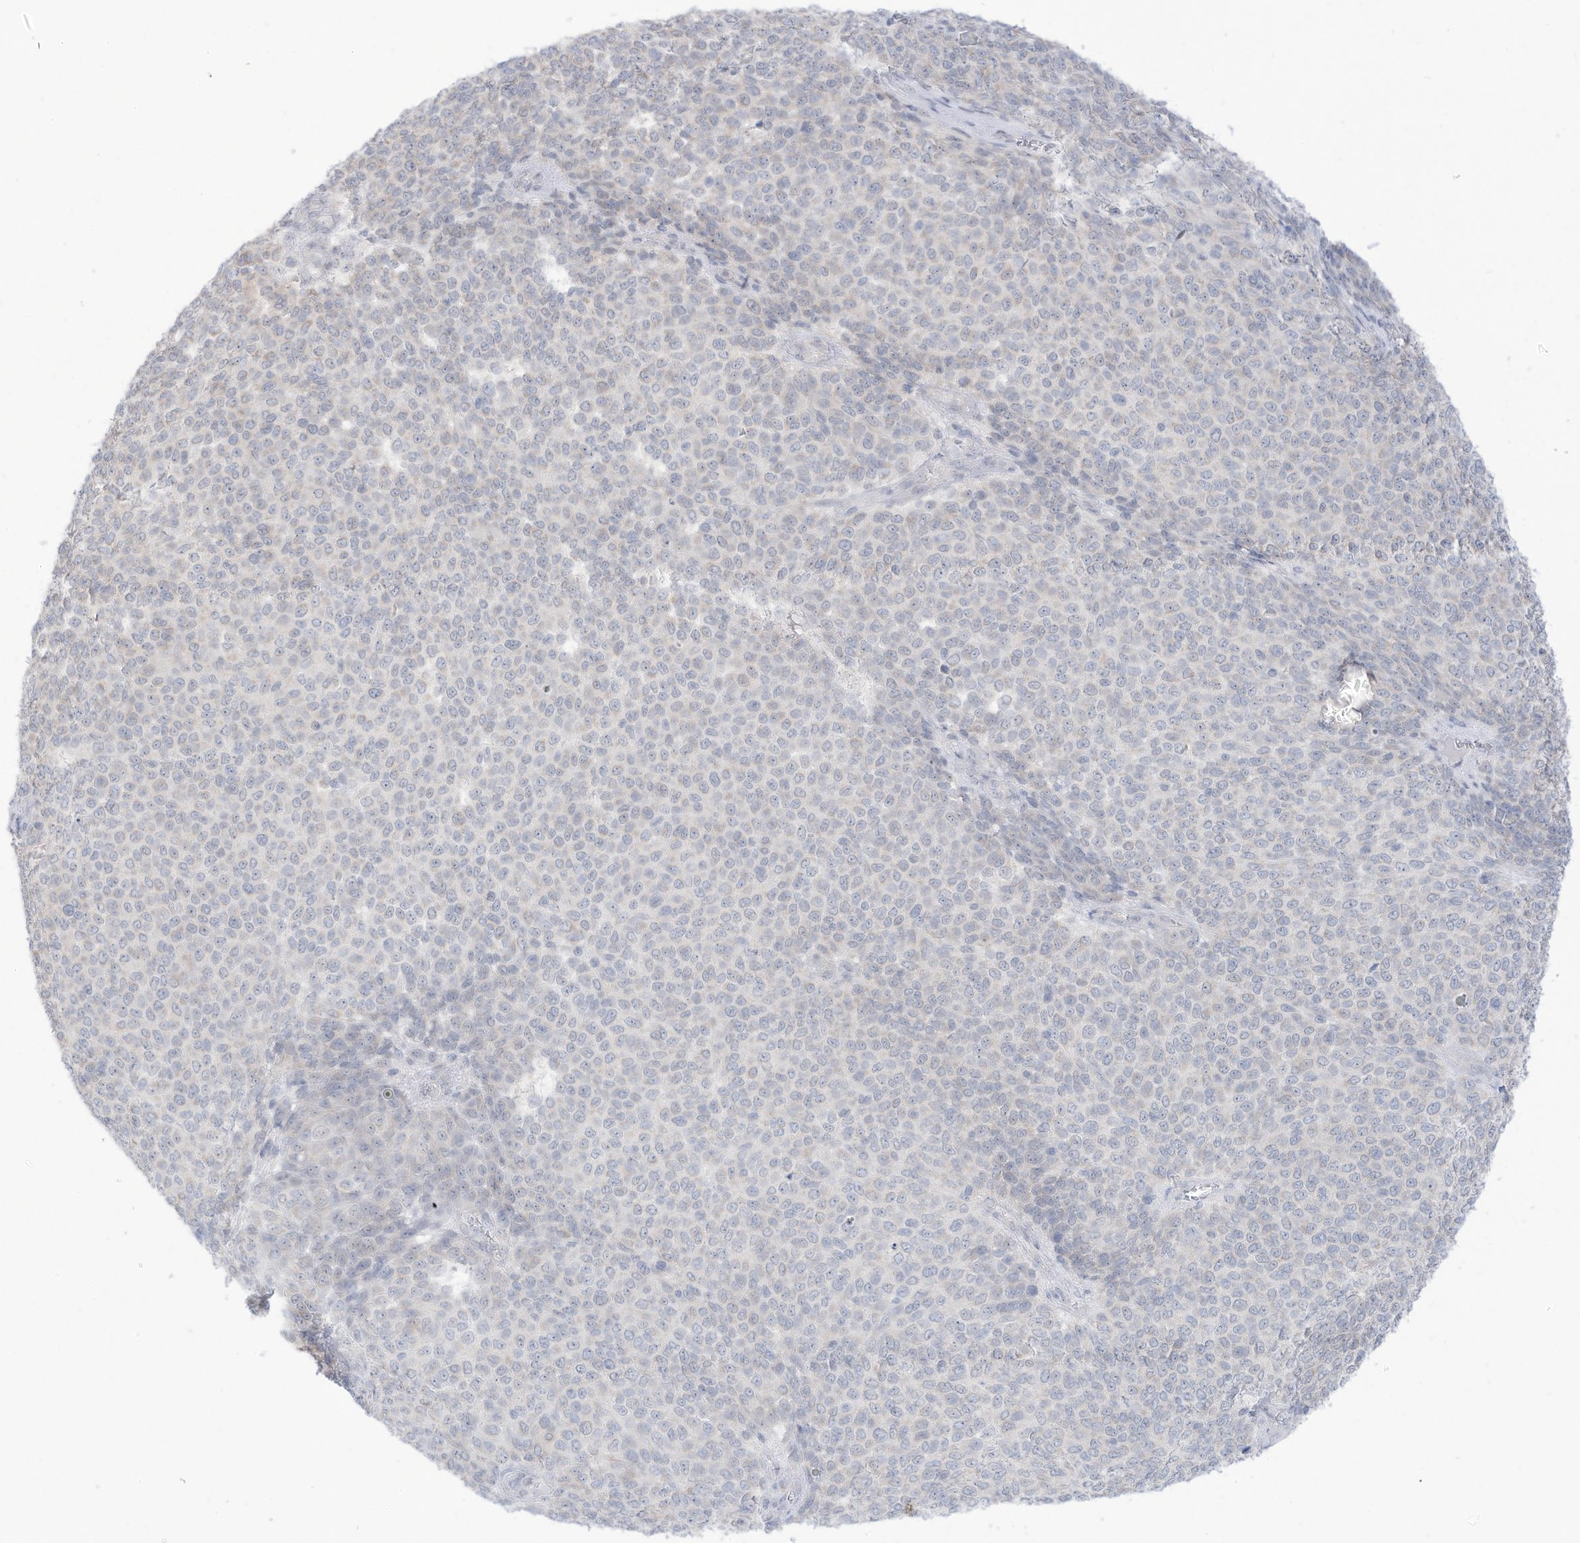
{"staining": {"intensity": "negative", "quantity": "none", "location": "none"}, "tissue": "melanoma", "cell_type": "Tumor cells", "image_type": "cancer", "snomed": [{"axis": "morphology", "description": "Malignant melanoma, NOS"}, {"axis": "topography", "description": "Skin"}], "caption": "This is a image of IHC staining of melanoma, which shows no positivity in tumor cells.", "gene": "OGT", "patient": {"sex": "male", "age": 49}}